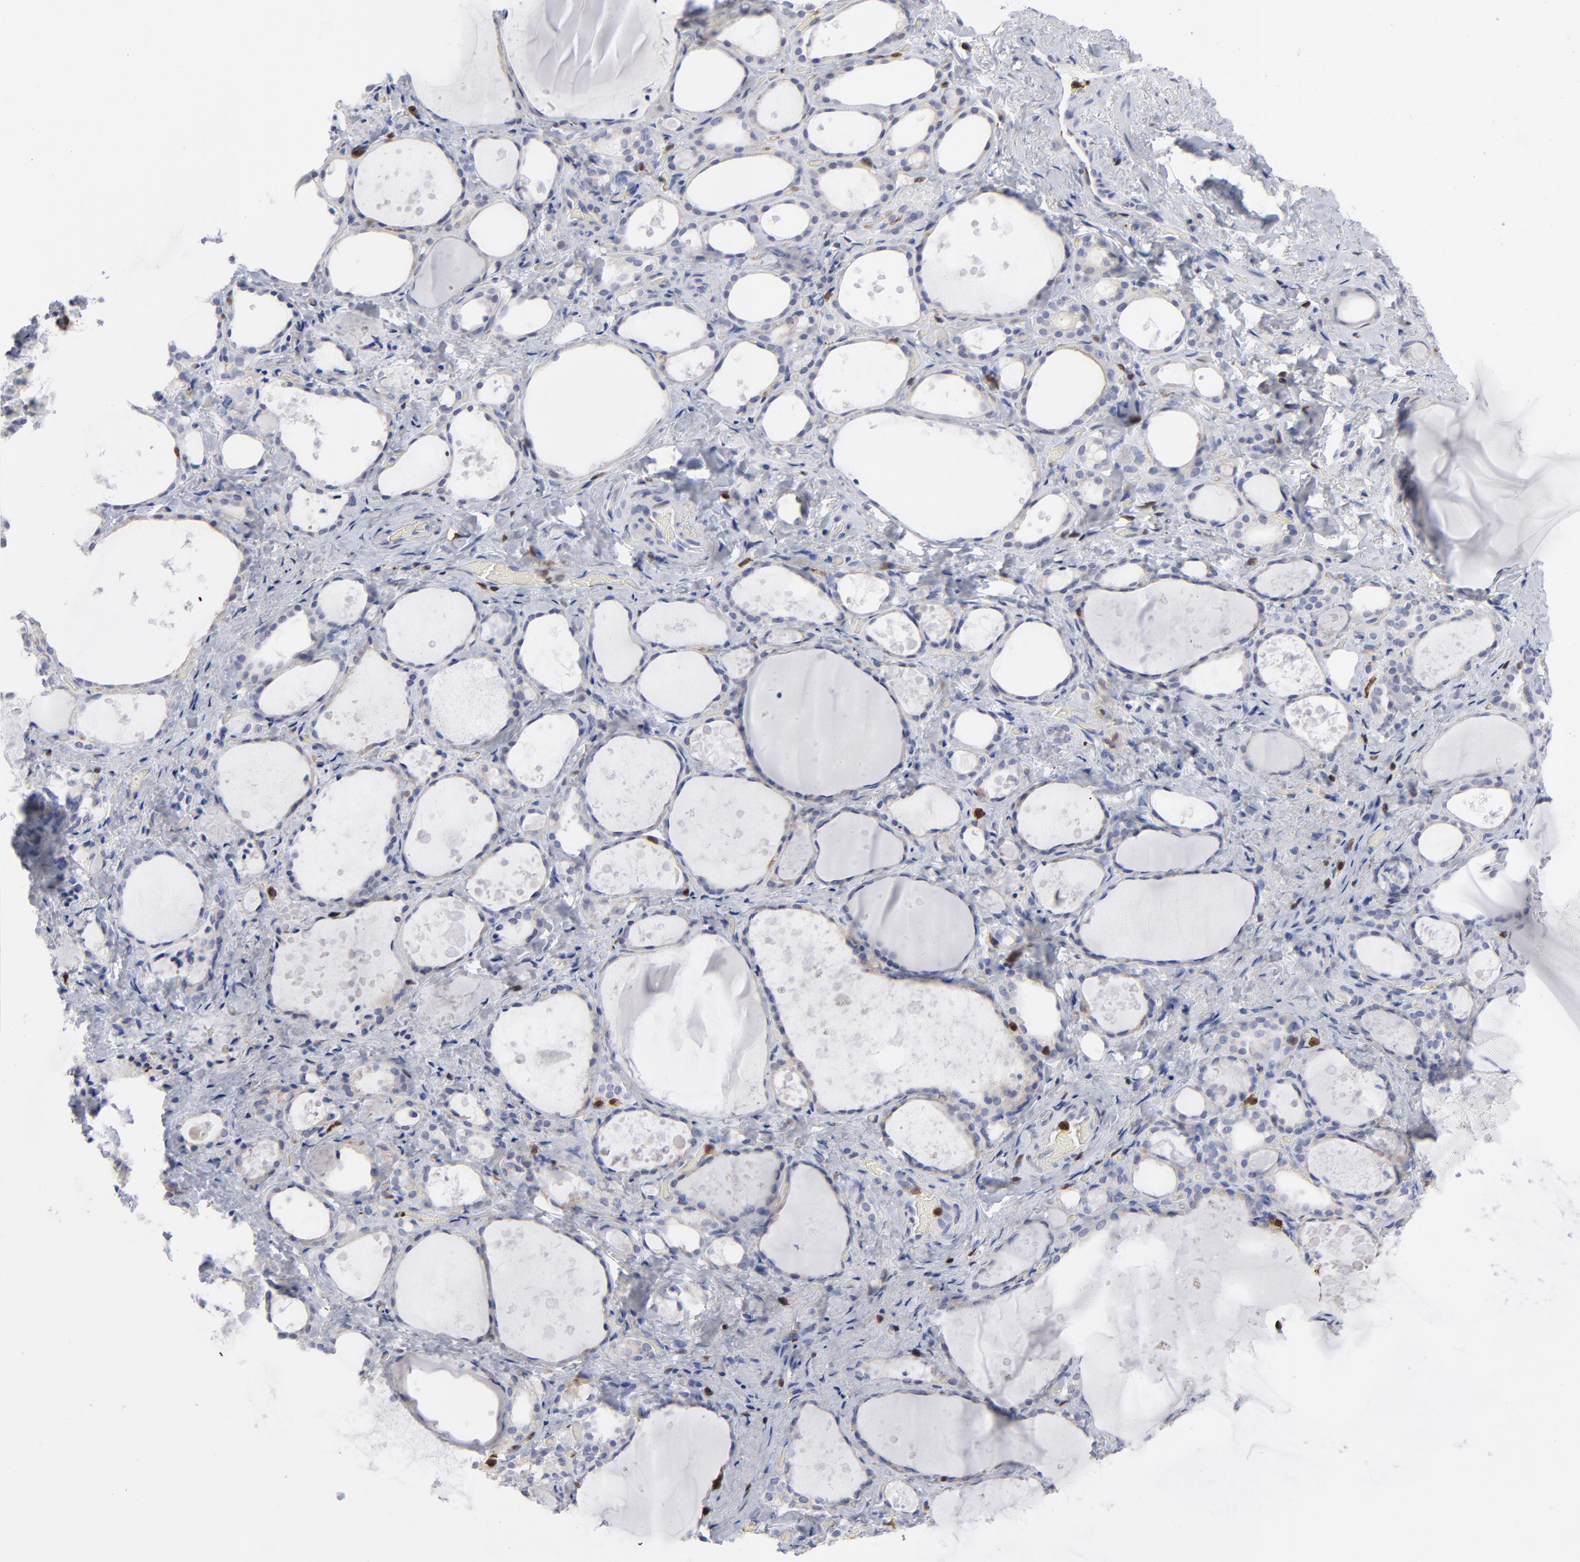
{"staining": {"intensity": "negative", "quantity": "none", "location": "none"}, "tissue": "thyroid gland", "cell_type": "Glandular cells", "image_type": "normal", "snomed": [{"axis": "morphology", "description": "Normal tissue, NOS"}, {"axis": "topography", "description": "Thyroid gland"}], "caption": "IHC histopathology image of unremarkable thyroid gland: thyroid gland stained with DAB exhibits no significant protein staining in glandular cells.", "gene": "TBXT", "patient": {"sex": "female", "age": 75}}